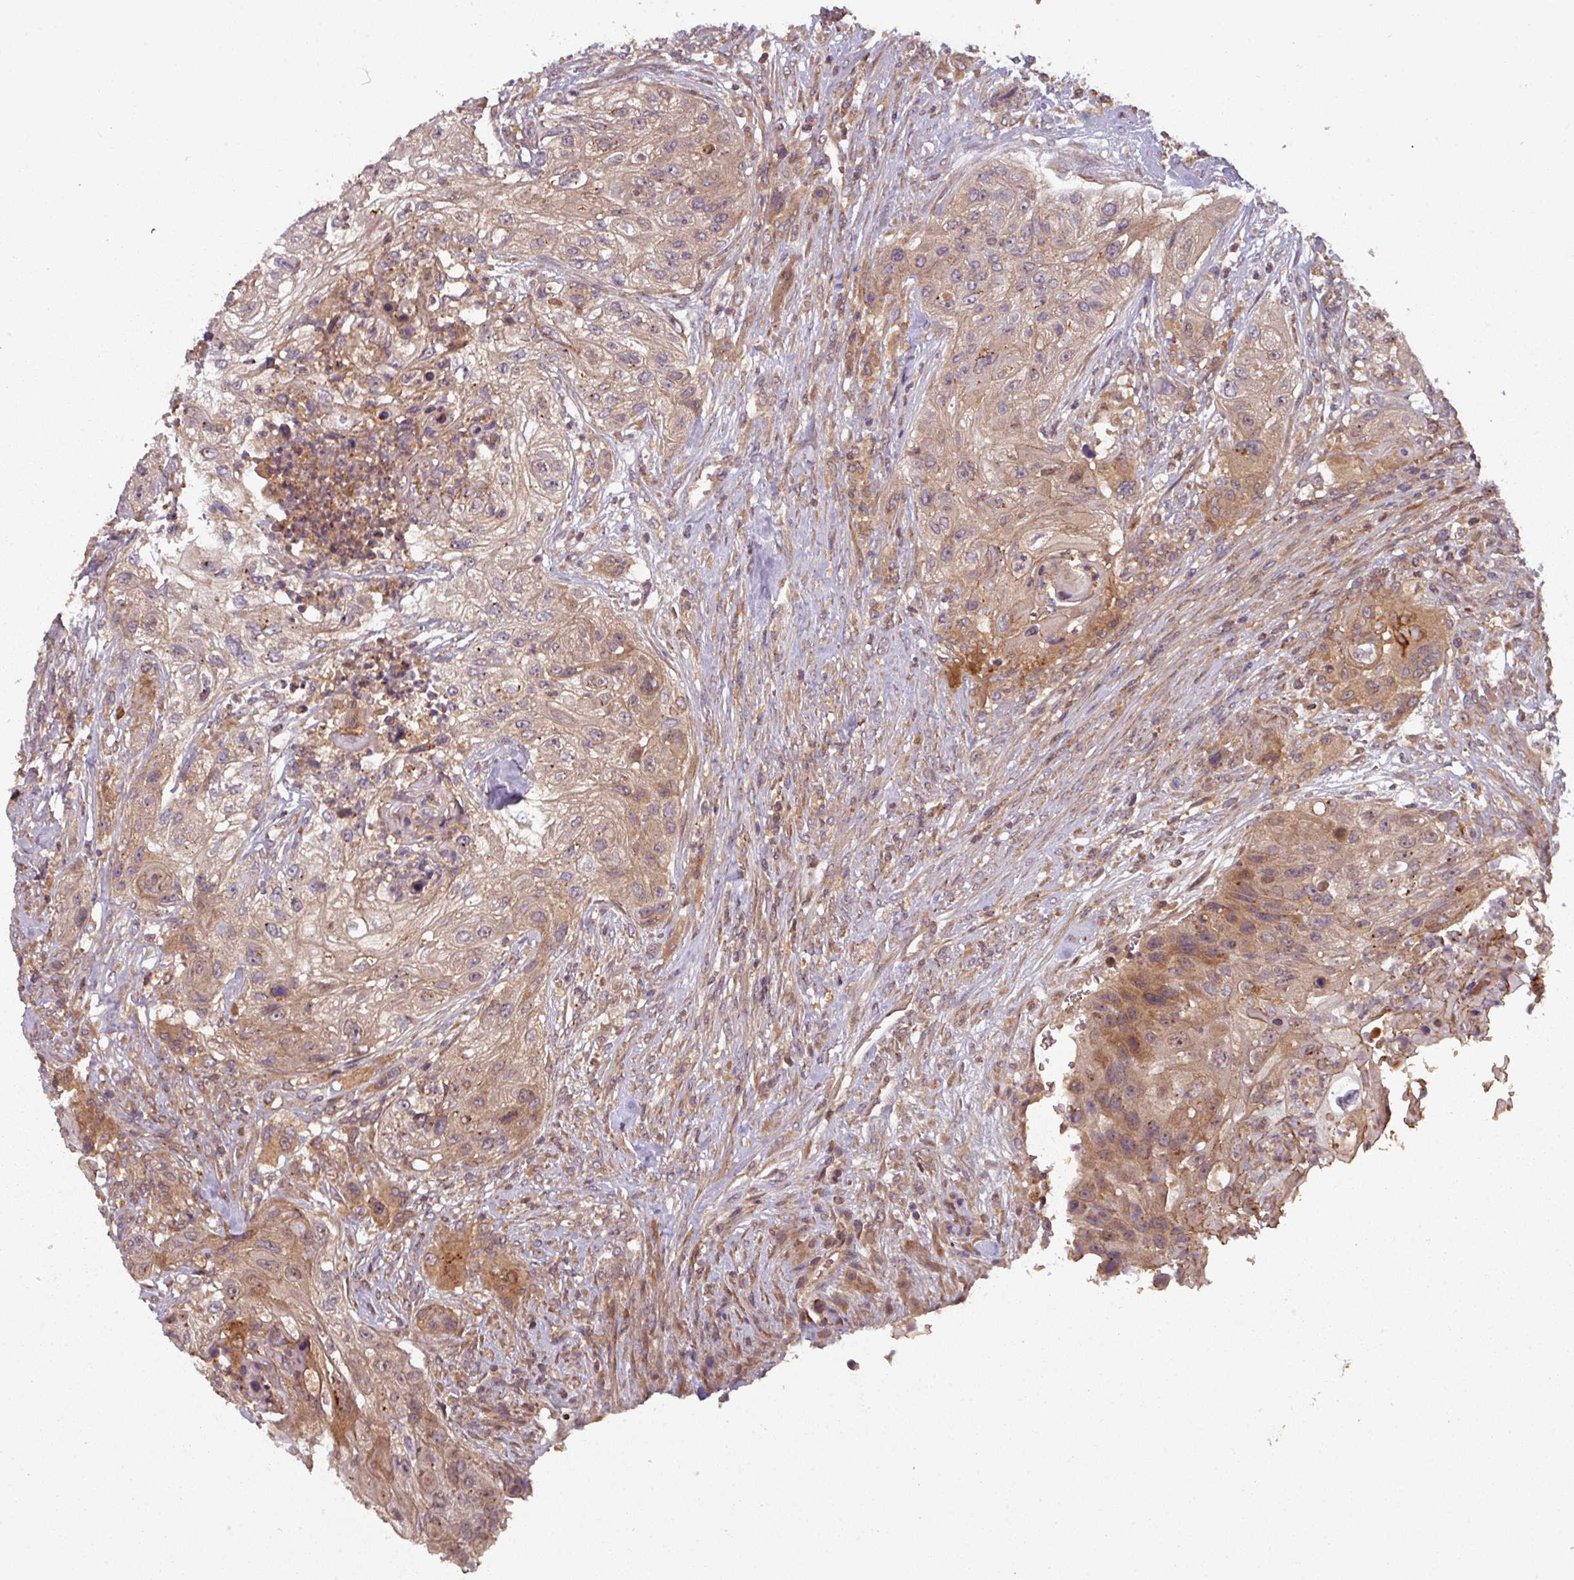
{"staining": {"intensity": "moderate", "quantity": "25%-75%", "location": "cytoplasmic/membranous"}, "tissue": "urothelial cancer", "cell_type": "Tumor cells", "image_type": "cancer", "snomed": [{"axis": "morphology", "description": "Urothelial carcinoma, High grade"}, {"axis": "topography", "description": "Urinary bladder"}], "caption": "Immunohistochemistry (DAB (3,3'-diaminobenzidine)) staining of urothelial cancer exhibits moderate cytoplasmic/membranous protein staining in approximately 25%-75% of tumor cells.", "gene": "GSKIP", "patient": {"sex": "female", "age": 60}}